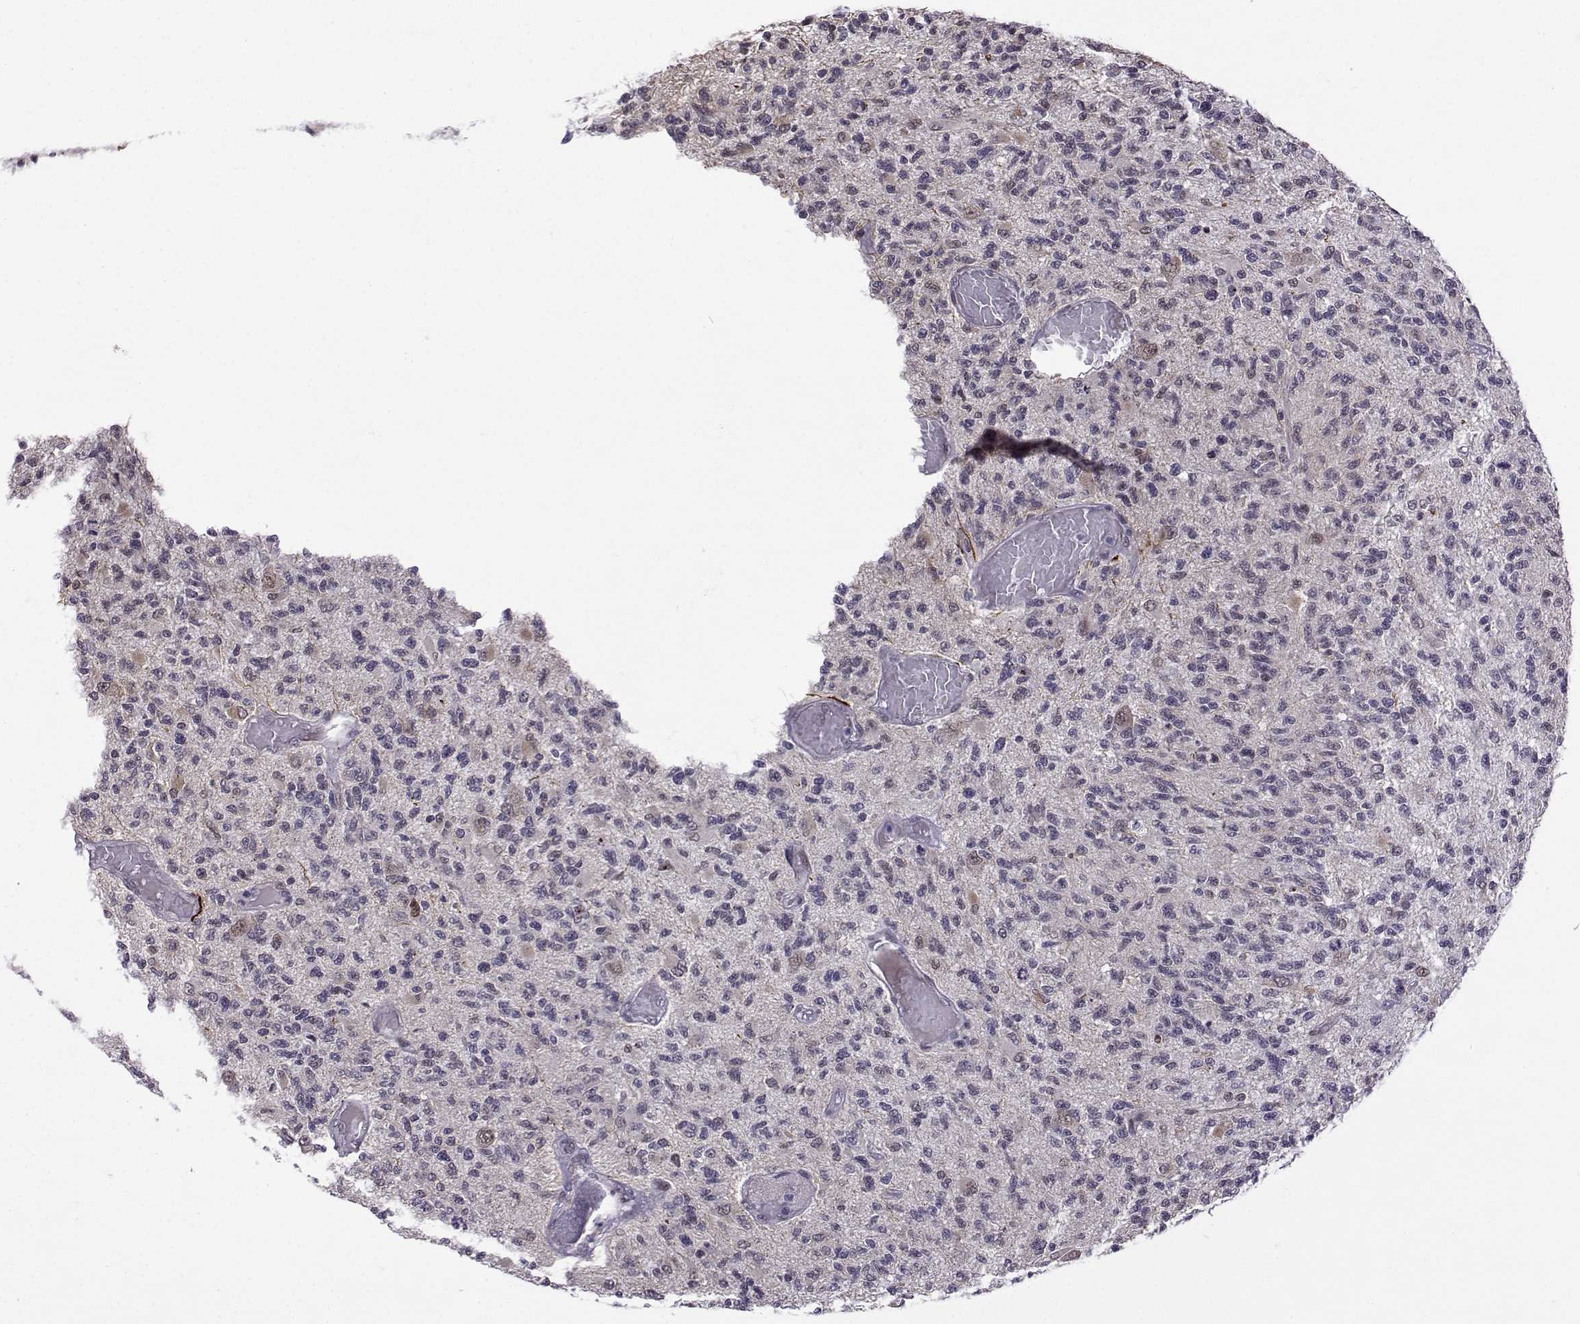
{"staining": {"intensity": "negative", "quantity": "none", "location": "none"}, "tissue": "glioma", "cell_type": "Tumor cells", "image_type": "cancer", "snomed": [{"axis": "morphology", "description": "Glioma, malignant, High grade"}, {"axis": "topography", "description": "Brain"}], "caption": "DAB (3,3'-diaminobenzidine) immunohistochemical staining of human malignant high-grade glioma reveals no significant expression in tumor cells.", "gene": "FGF3", "patient": {"sex": "female", "age": 63}}